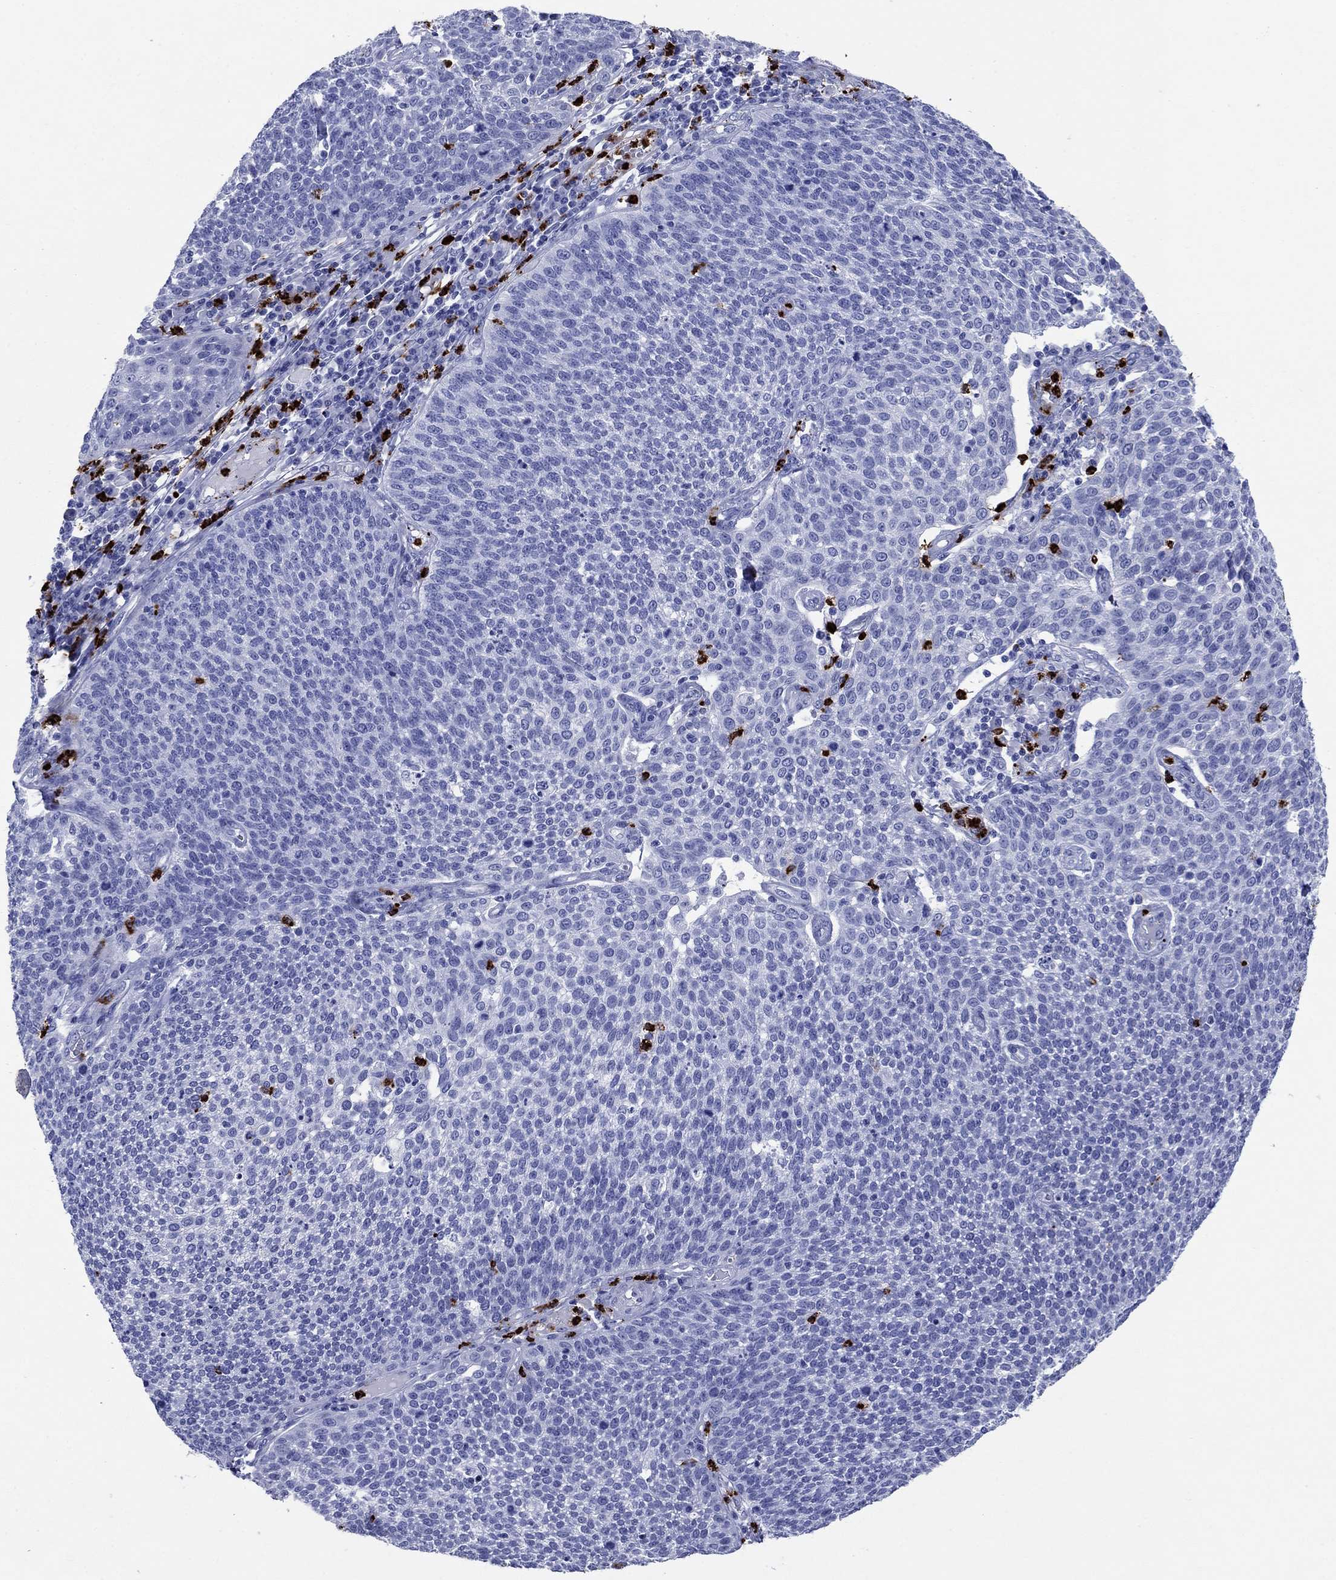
{"staining": {"intensity": "negative", "quantity": "none", "location": "none"}, "tissue": "cervical cancer", "cell_type": "Tumor cells", "image_type": "cancer", "snomed": [{"axis": "morphology", "description": "Squamous cell carcinoma, NOS"}, {"axis": "topography", "description": "Cervix"}], "caption": "Cervical squamous cell carcinoma stained for a protein using immunohistochemistry (IHC) reveals no positivity tumor cells.", "gene": "AZU1", "patient": {"sex": "female", "age": 34}}